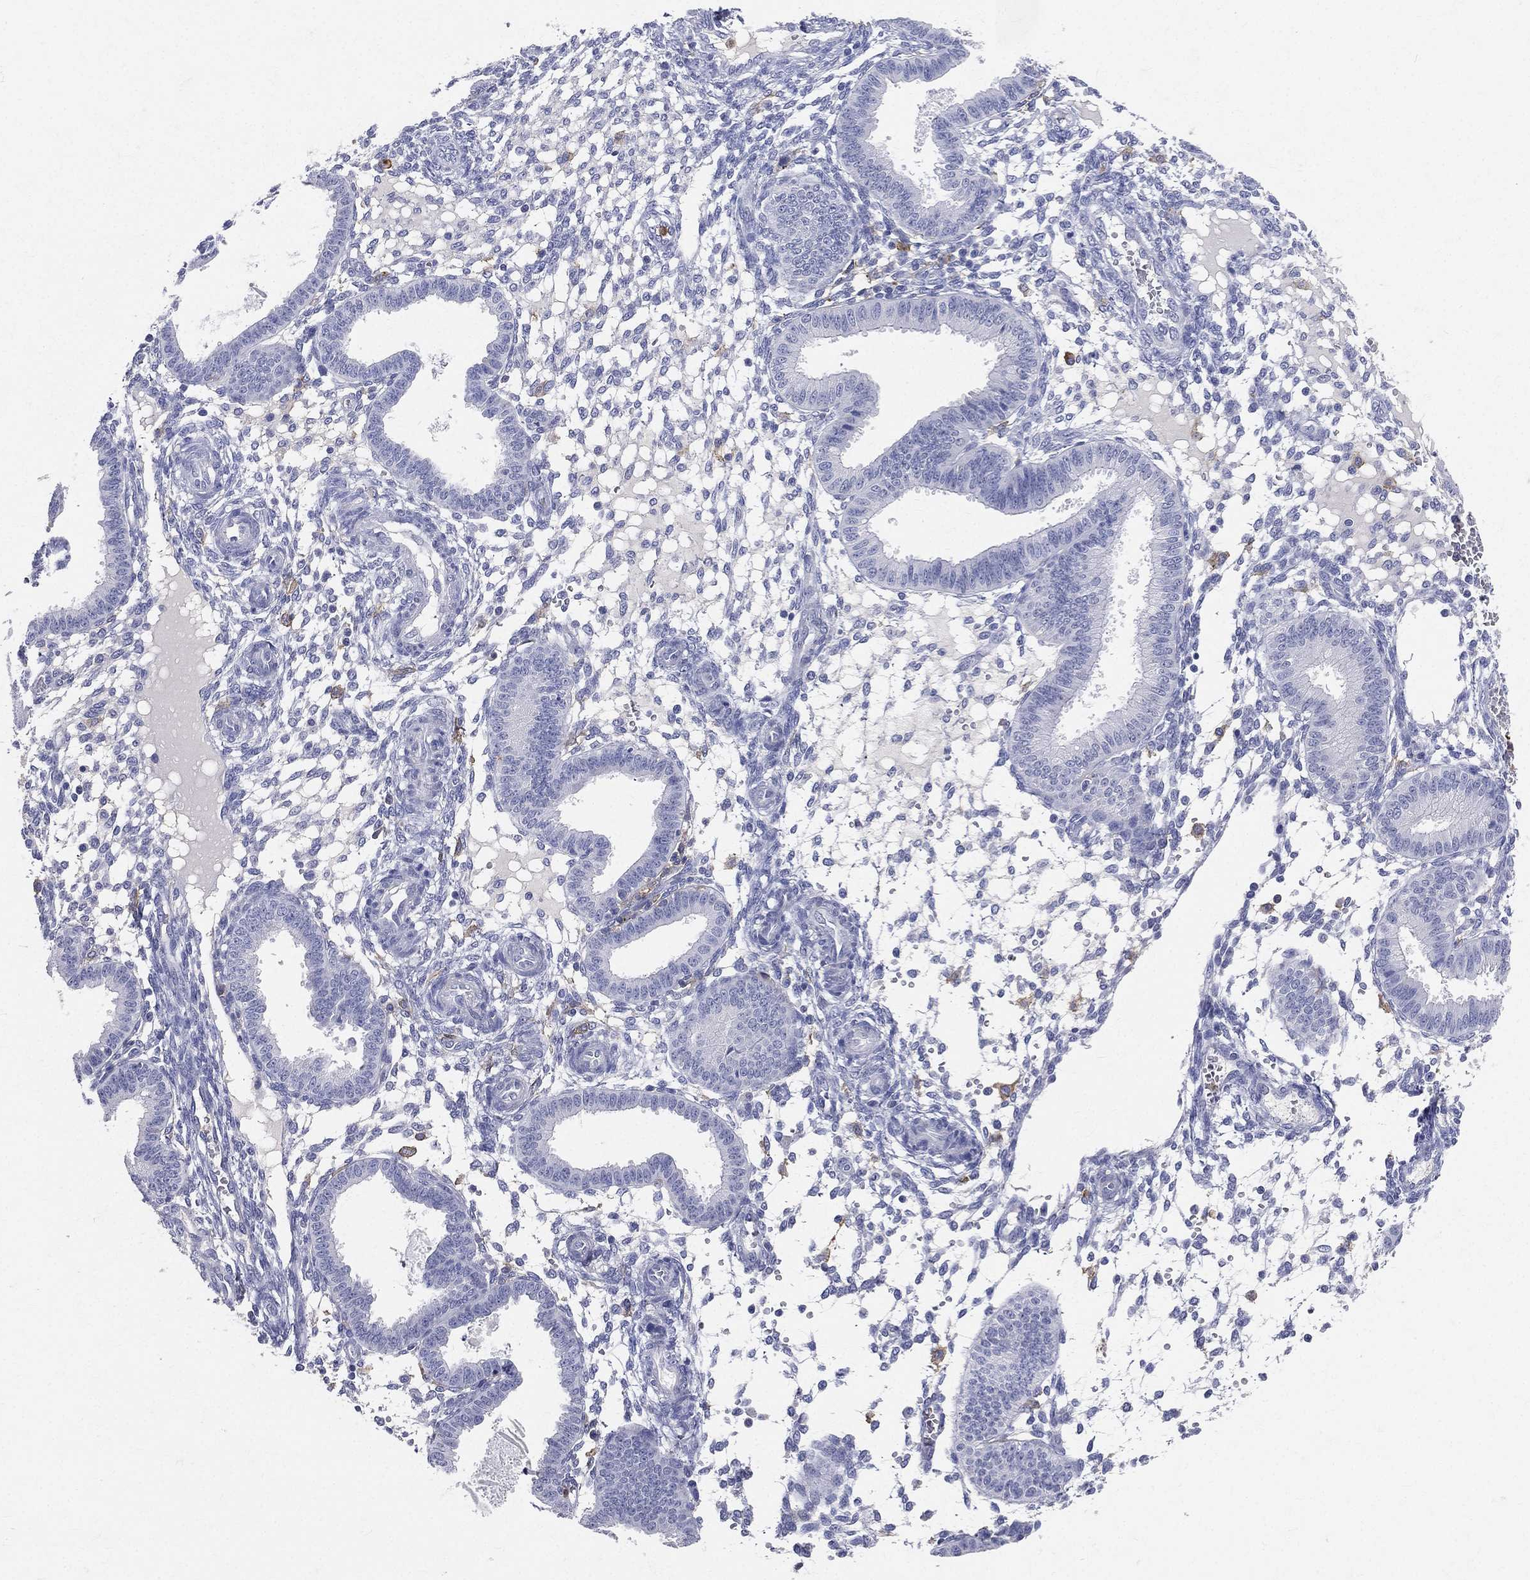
{"staining": {"intensity": "negative", "quantity": "none", "location": "none"}, "tissue": "endometrium", "cell_type": "Cells in endometrial stroma", "image_type": "normal", "snomed": [{"axis": "morphology", "description": "Normal tissue, NOS"}, {"axis": "topography", "description": "Endometrium"}], "caption": "IHC micrograph of unremarkable endometrium: endometrium stained with DAB displays no significant protein staining in cells in endometrial stroma.", "gene": "CD33", "patient": {"sex": "female", "age": 43}}